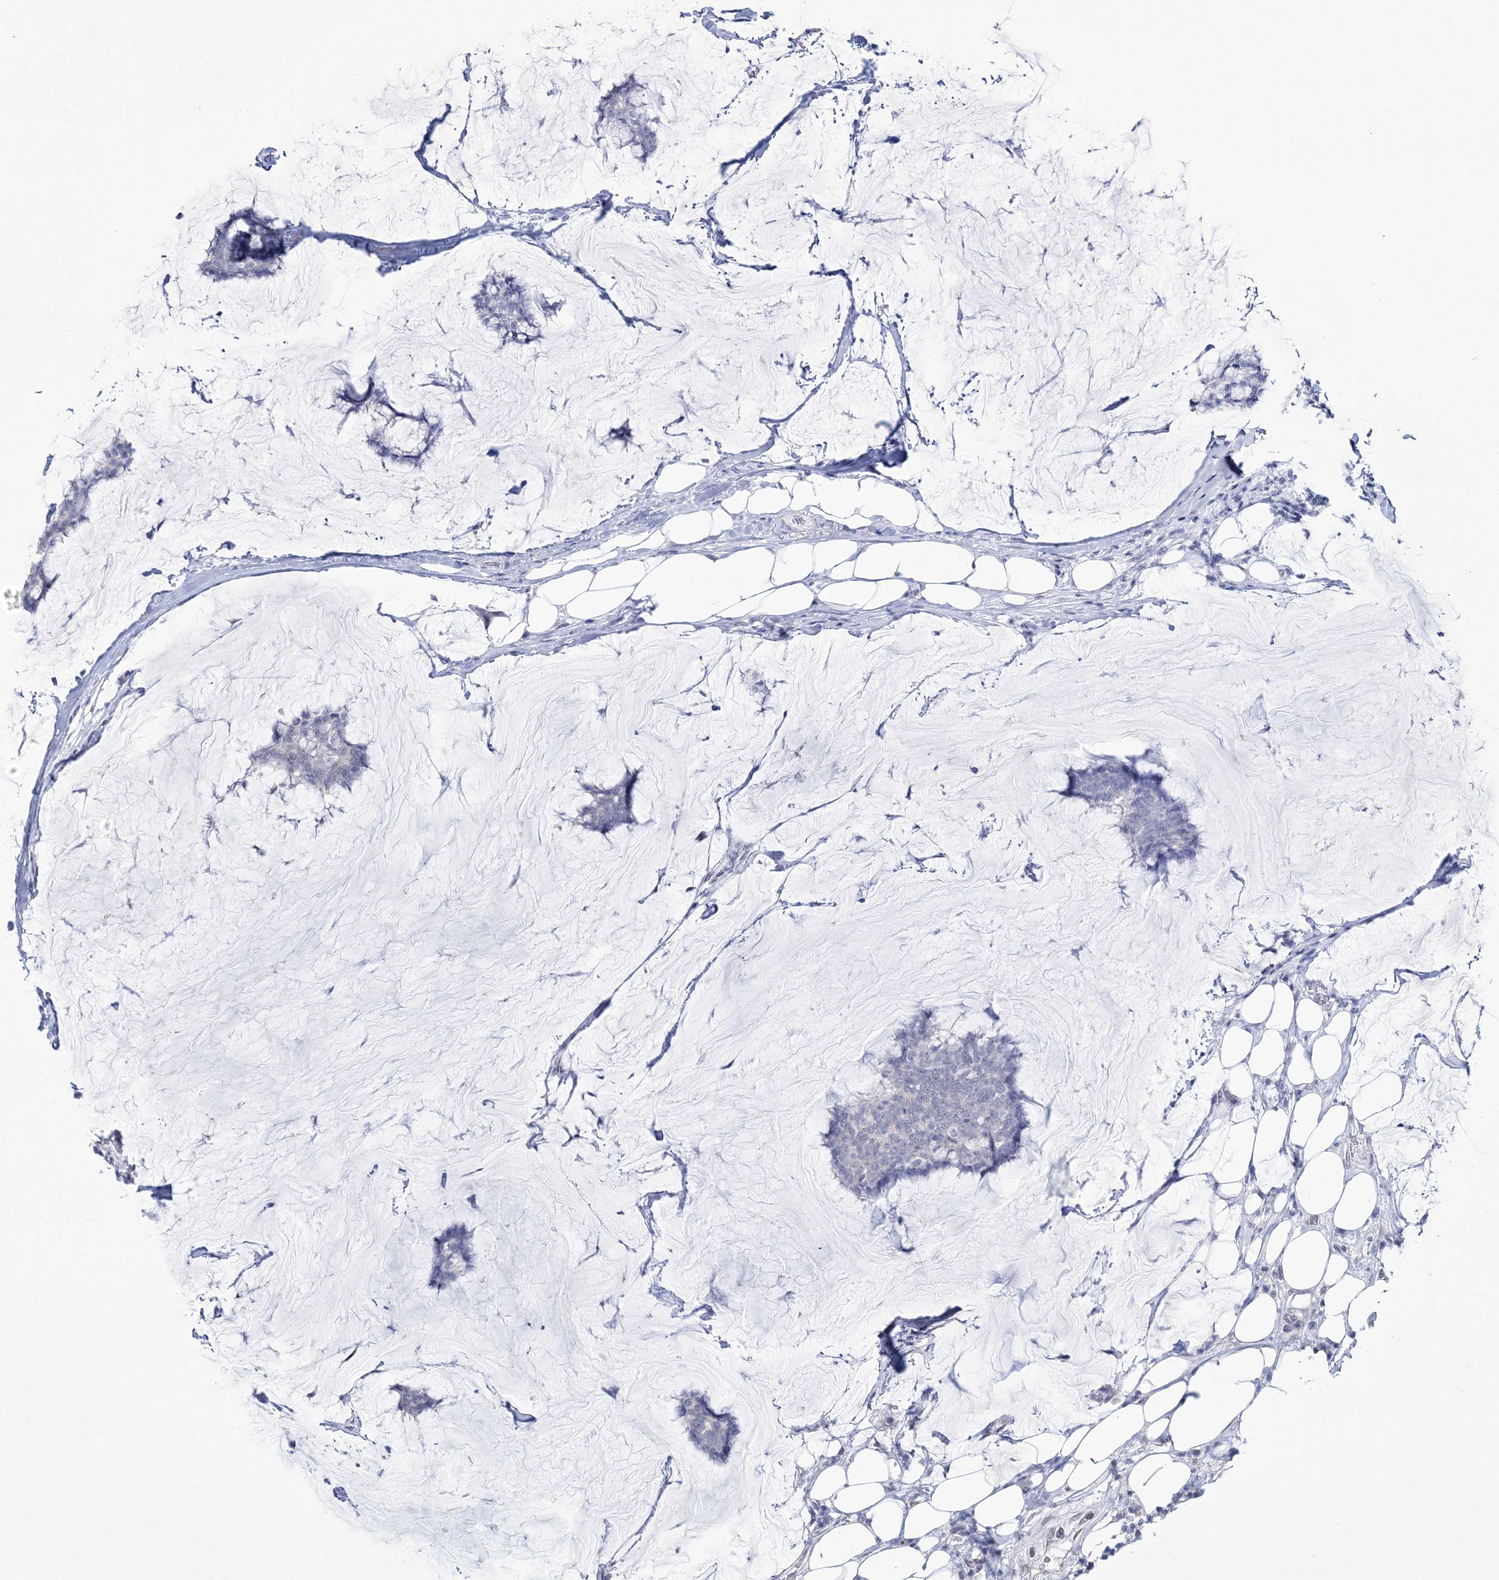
{"staining": {"intensity": "negative", "quantity": "none", "location": "none"}, "tissue": "breast cancer", "cell_type": "Tumor cells", "image_type": "cancer", "snomed": [{"axis": "morphology", "description": "Duct carcinoma"}, {"axis": "topography", "description": "Breast"}], "caption": "A high-resolution photomicrograph shows IHC staining of breast invasive ductal carcinoma, which shows no significant positivity in tumor cells.", "gene": "DNAJC27", "patient": {"sex": "female", "age": 93}}